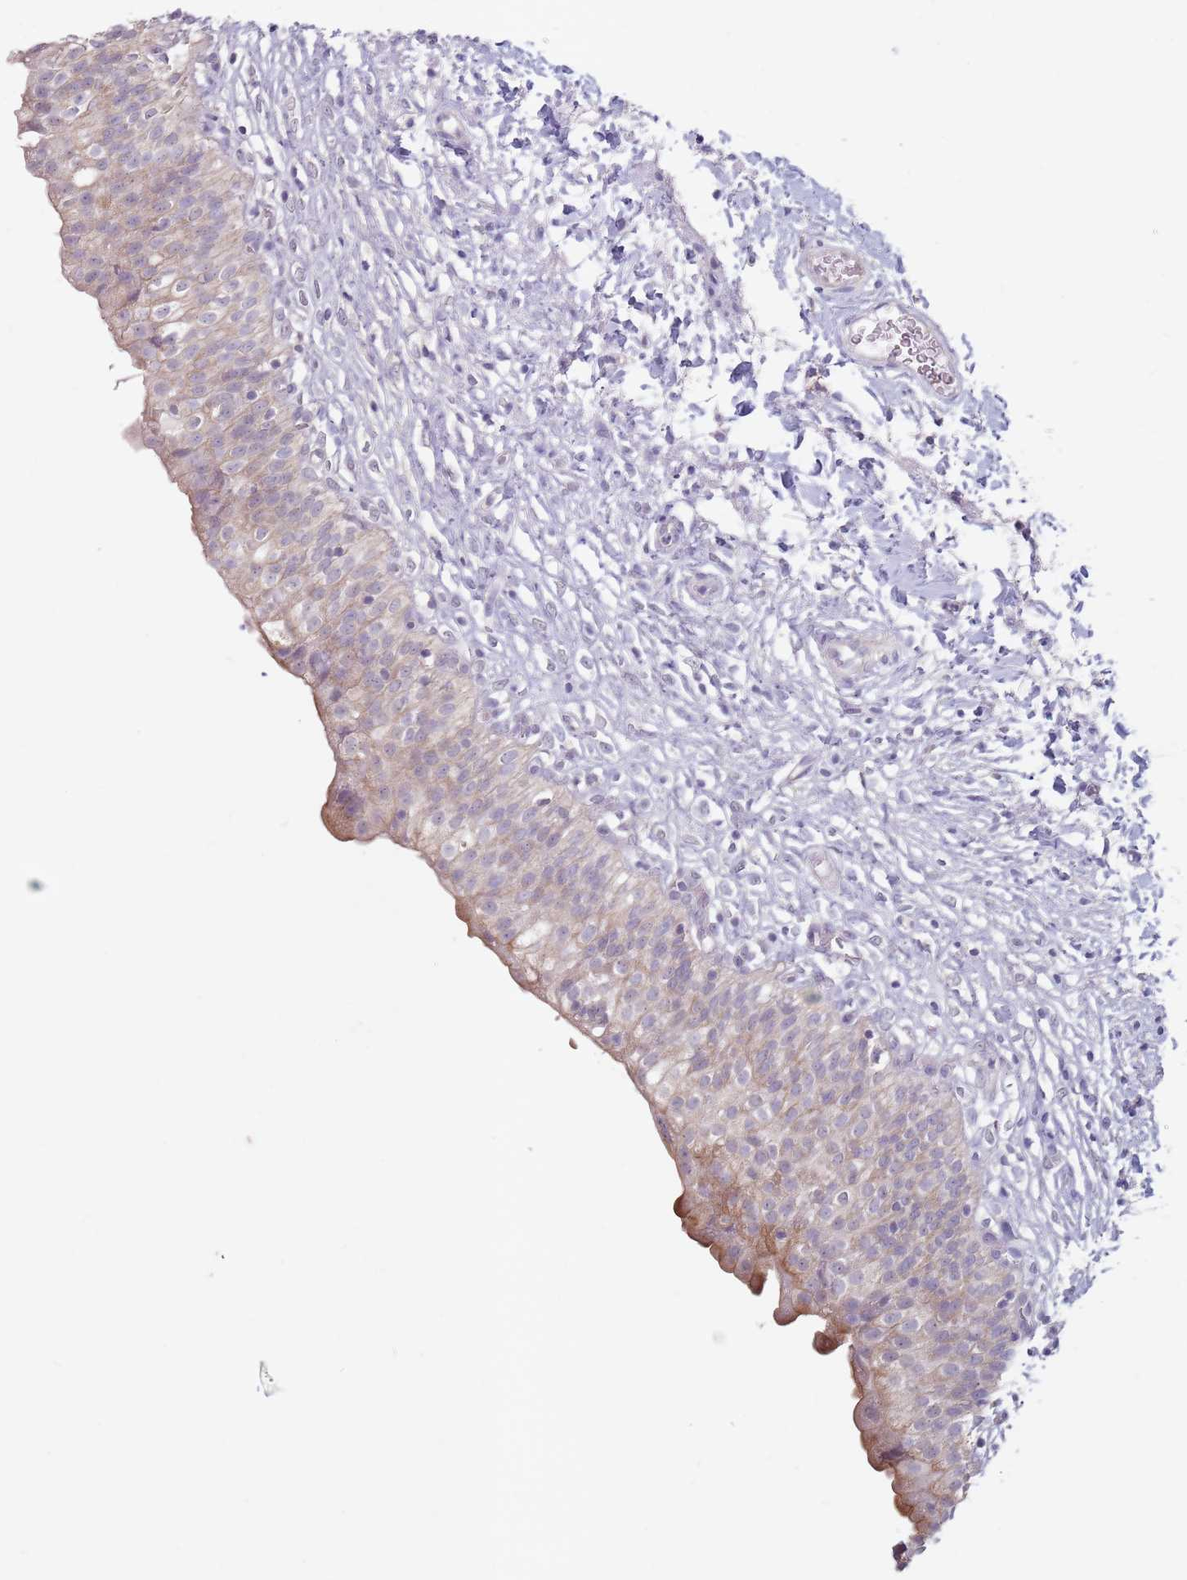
{"staining": {"intensity": "moderate", "quantity": "<25%", "location": "cytoplasmic/membranous"}, "tissue": "urinary bladder", "cell_type": "Urothelial cells", "image_type": "normal", "snomed": [{"axis": "morphology", "description": "Normal tissue, NOS"}, {"axis": "topography", "description": "Urinary bladder"}], "caption": "Moderate cytoplasmic/membranous protein staining is identified in about <25% of urothelial cells in urinary bladder. The staining is performed using DAB brown chromogen to label protein expression. The nuclei are counter-stained blue using hematoxylin.", "gene": "STYK1", "patient": {"sex": "male", "age": 55}}